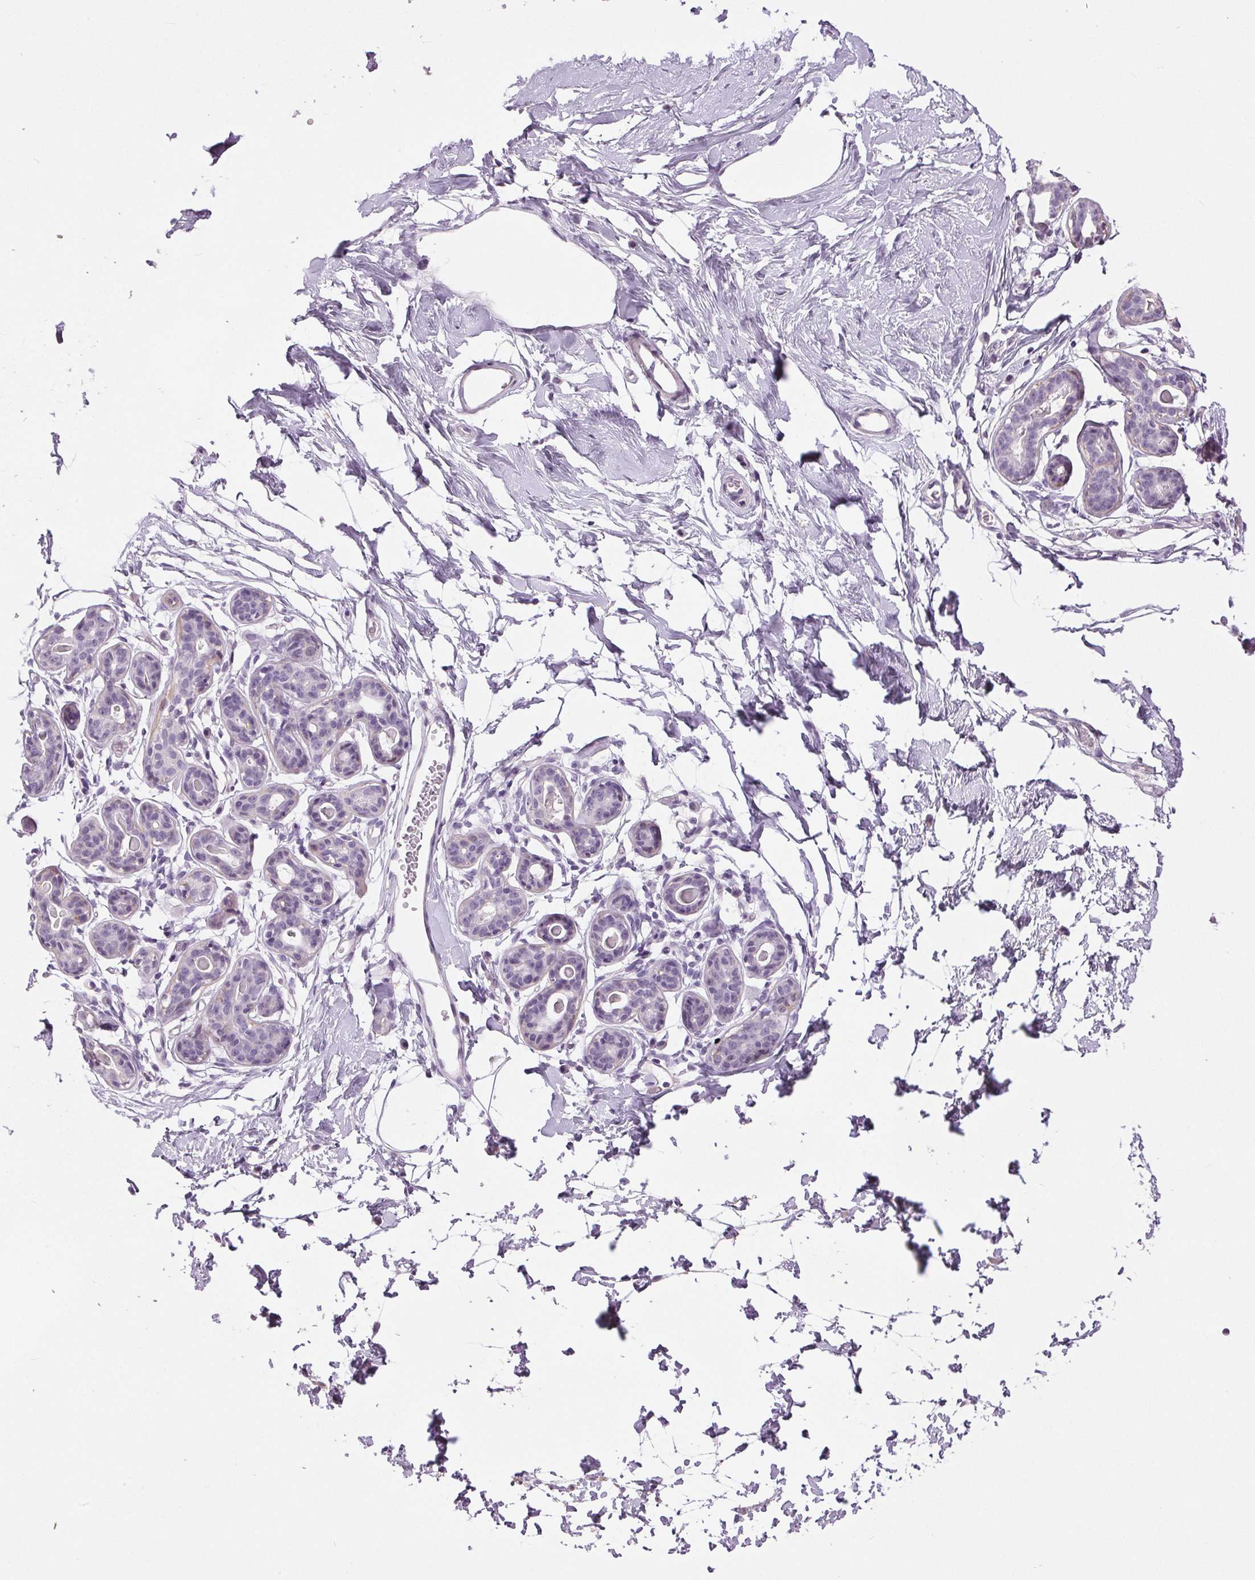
{"staining": {"intensity": "negative", "quantity": "none", "location": "none"}, "tissue": "breast", "cell_type": "Adipocytes", "image_type": "normal", "snomed": [{"axis": "morphology", "description": "Normal tissue, NOS"}, {"axis": "topography", "description": "Breast"}], "caption": "The image demonstrates no staining of adipocytes in normal breast.", "gene": "MISP", "patient": {"sex": "female", "age": 45}}